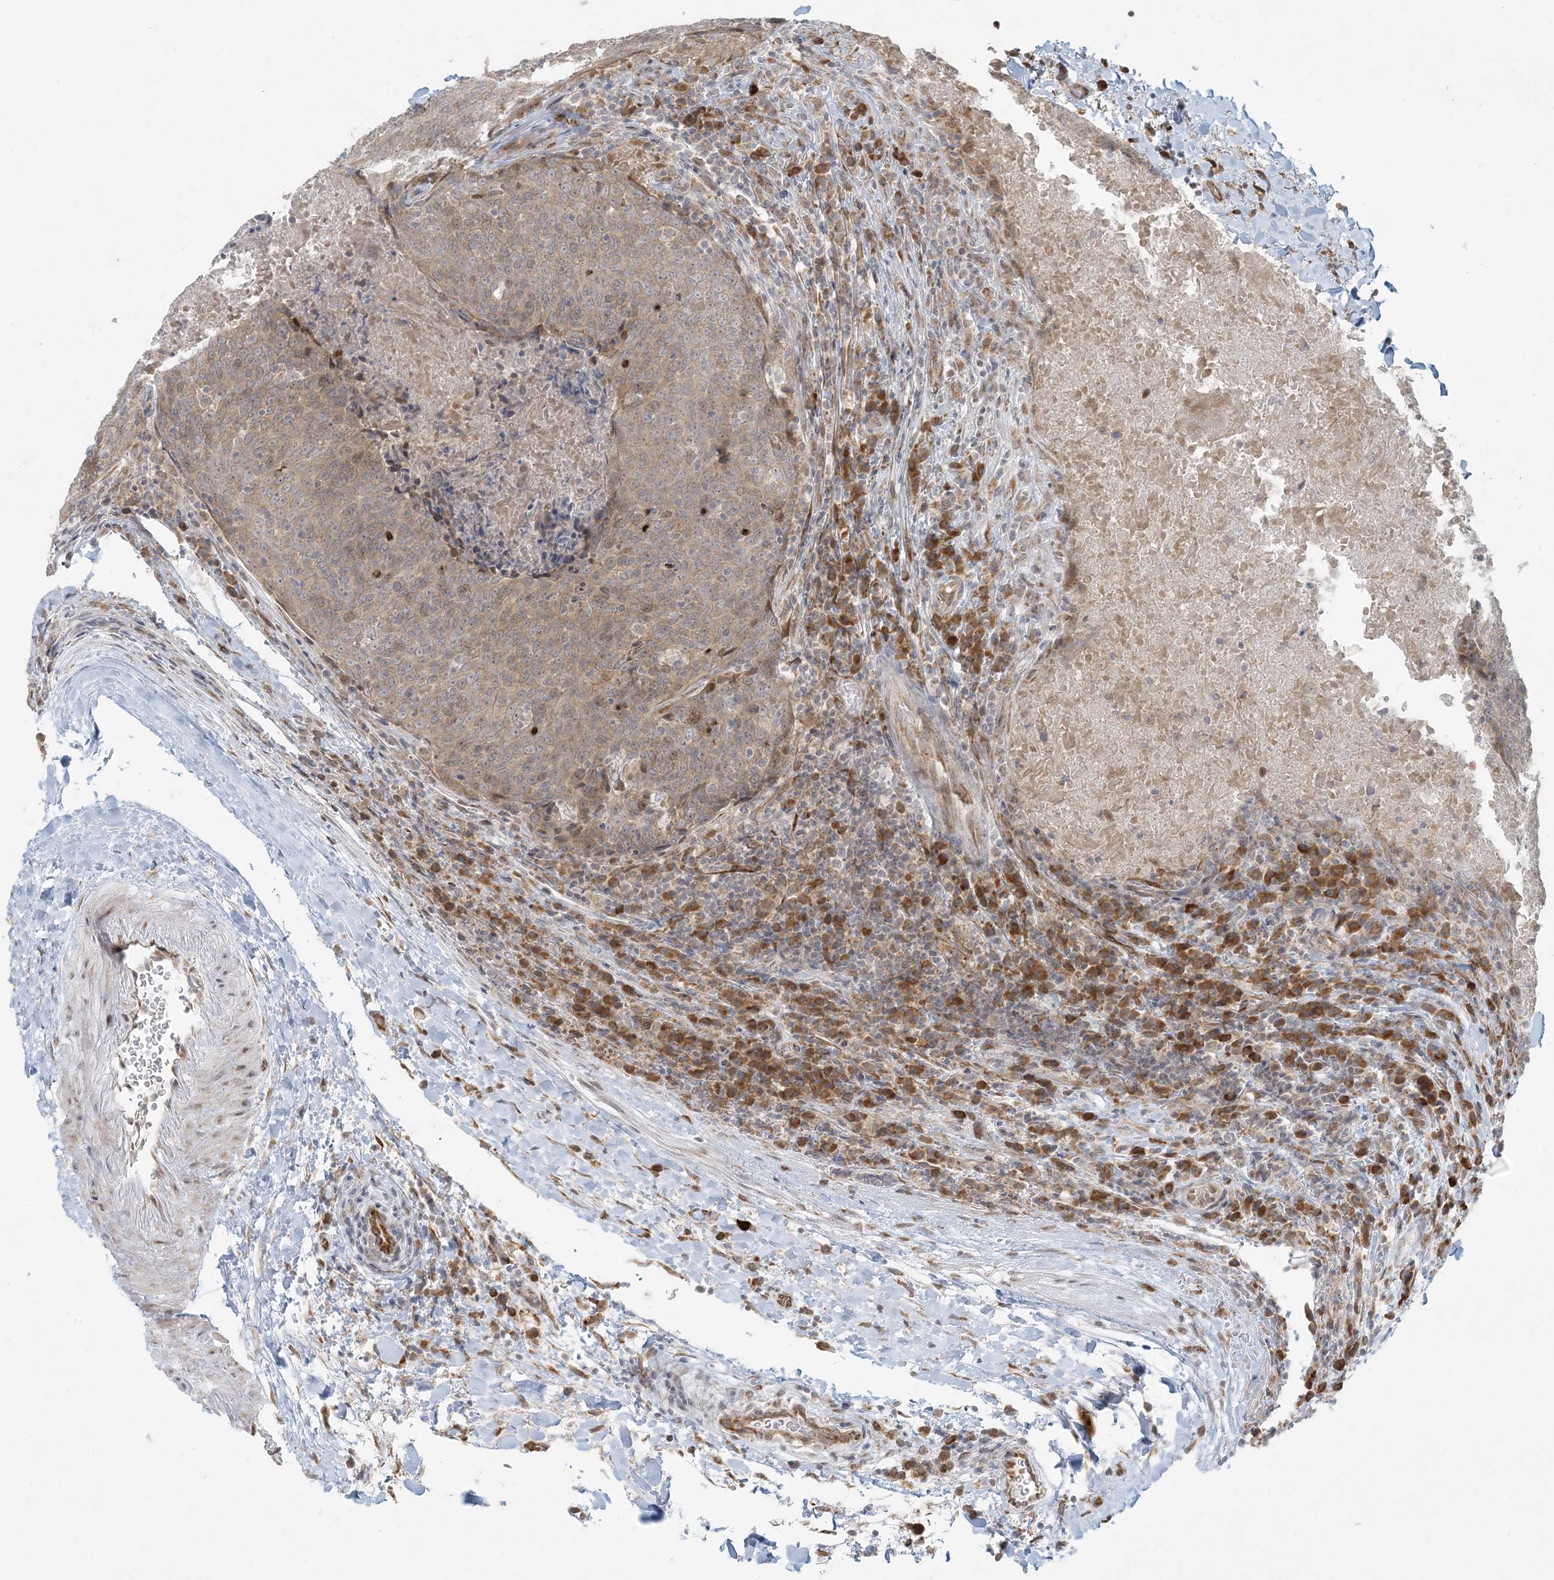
{"staining": {"intensity": "weak", "quantity": ">75%", "location": "cytoplasmic/membranous,nuclear"}, "tissue": "head and neck cancer", "cell_type": "Tumor cells", "image_type": "cancer", "snomed": [{"axis": "morphology", "description": "Squamous cell carcinoma, NOS"}, {"axis": "morphology", "description": "Squamous cell carcinoma, metastatic, NOS"}, {"axis": "topography", "description": "Lymph node"}, {"axis": "topography", "description": "Head-Neck"}], "caption": "Protein staining of squamous cell carcinoma (head and neck) tissue reveals weak cytoplasmic/membranous and nuclear expression in about >75% of tumor cells. The protein of interest is shown in brown color, while the nuclei are stained blue.", "gene": "HACL1", "patient": {"sex": "male", "age": 62}}